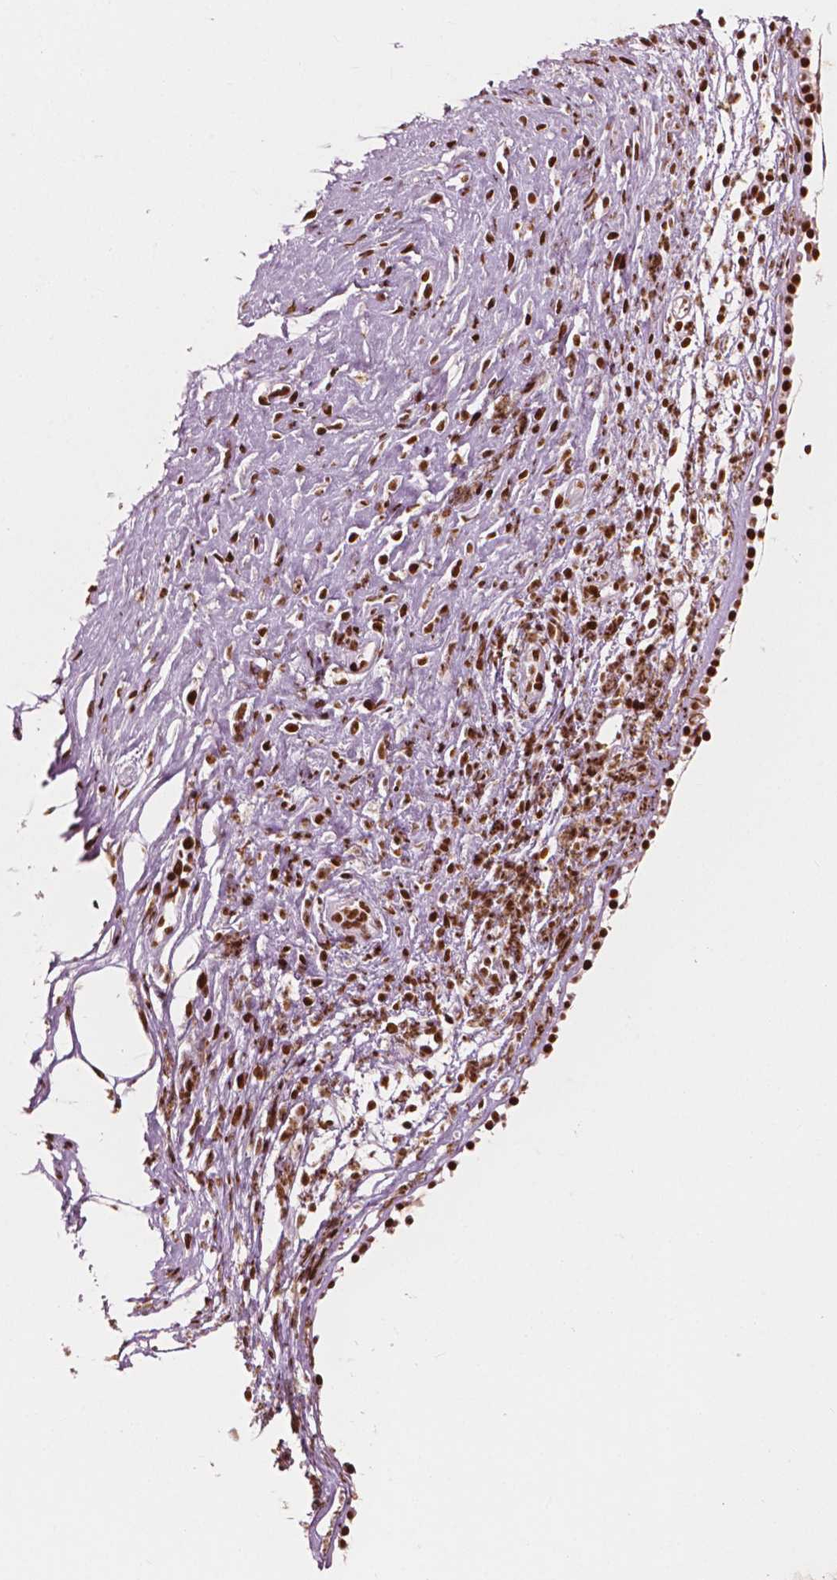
{"staining": {"intensity": "strong", "quantity": ">75%", "location": "nuclear"}, "tissue": "nasopharynx", "cell_type": "Respiratory epithelial cells", "image_type": "normal", "snomed": [{"axis": "morphology", "description": "Normal tissue, NOS"}, {"axis": "topography", "description": "Nasopharynx"}], "caption": "Immunohistochemical staining of unremarkable human nasopharynx demonstrates high levels of strong nuclear staining in about >75% of respiratory epithelial cells.", "gene": "CTCF", "patient": {"sex": "male", "age": 24}}